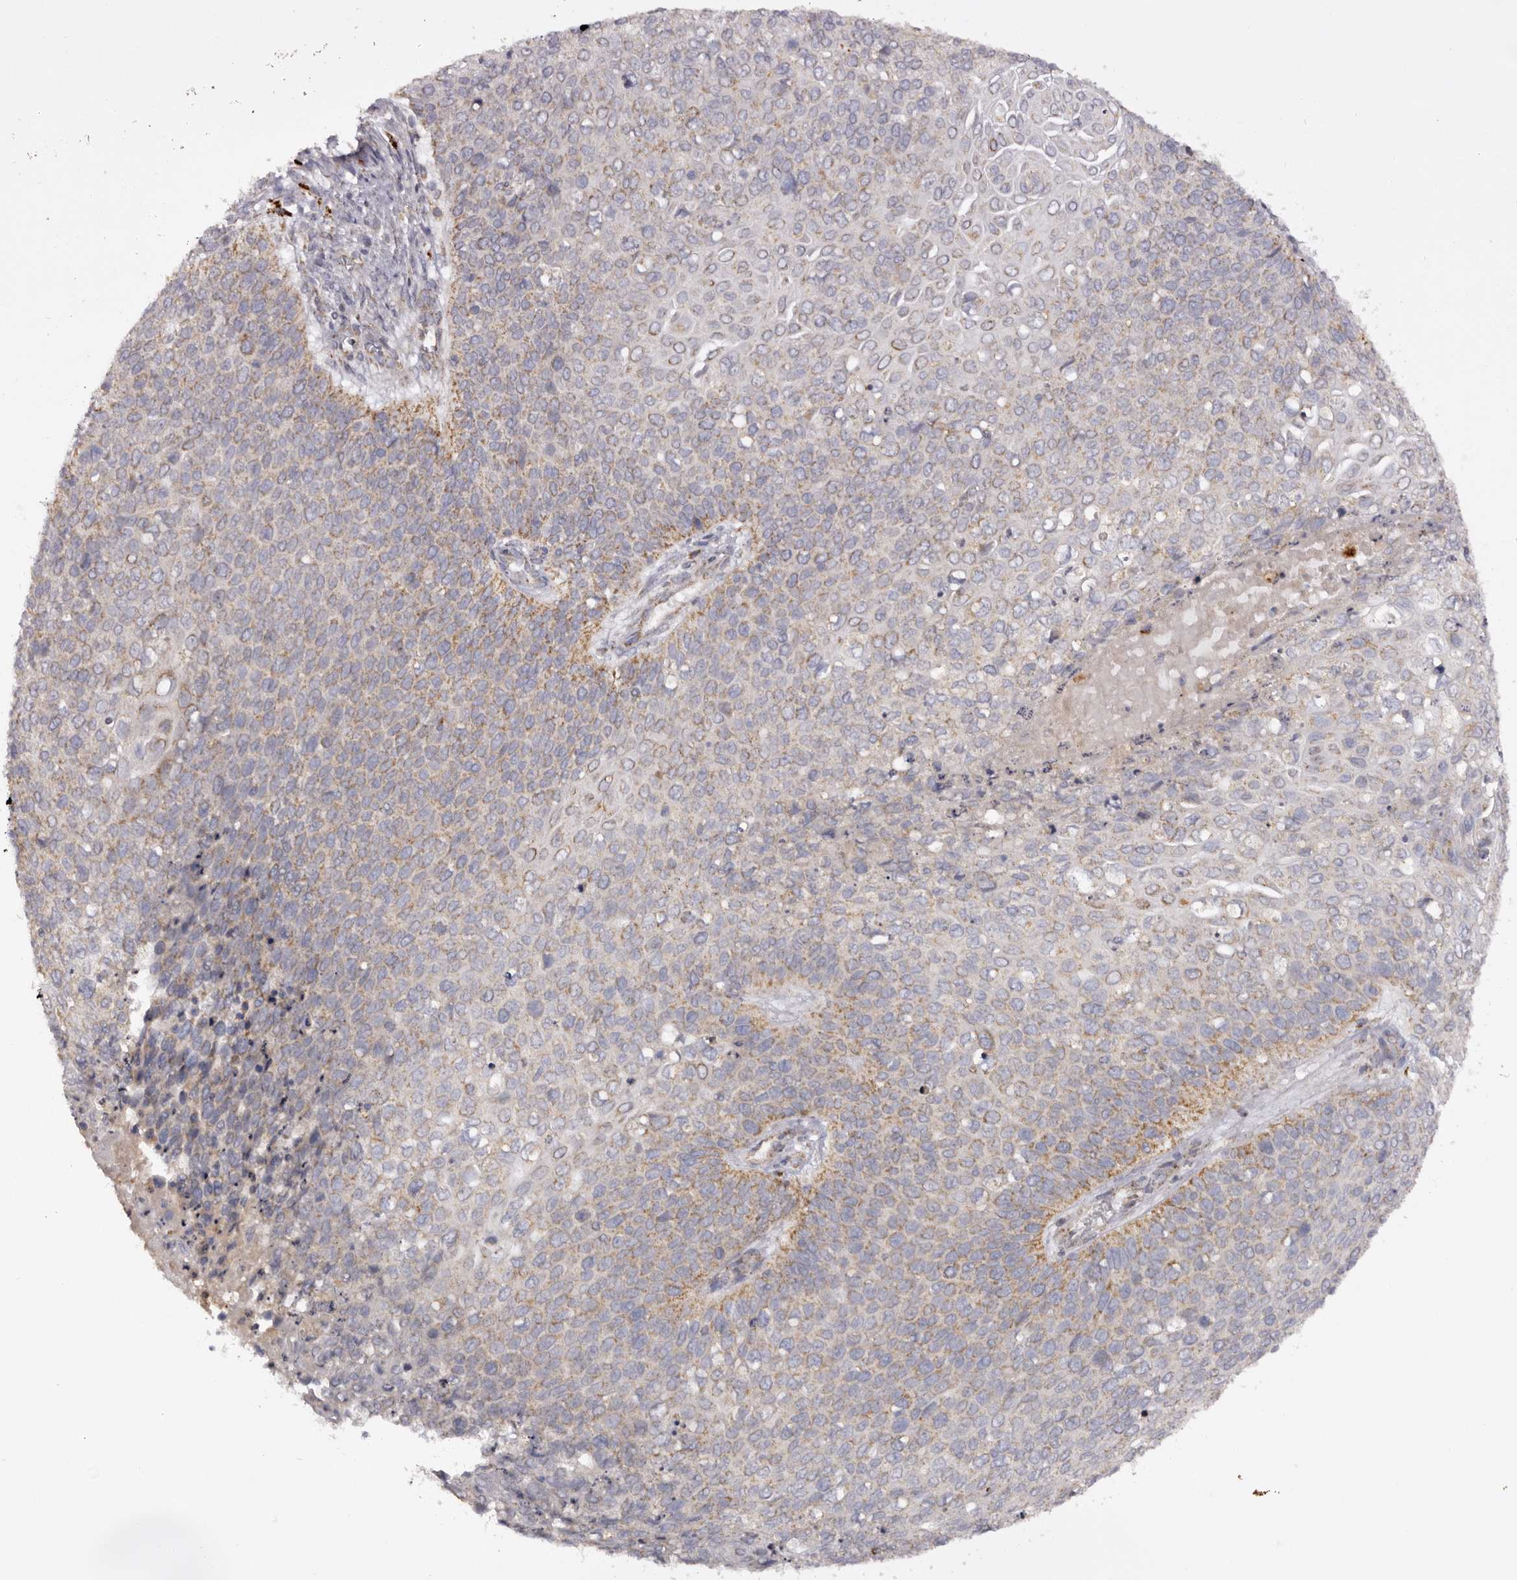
{"staining": {"intensity": "weak", "quantity": "25%-75%", "location": "cytoplasmic/membranous"}, "tissue": "cervical cancer", "cell_type": "Tumor cells", "image_type": "cancer", "snomed": [{"axis": "morphology", "description": "Squamous cell carcinoma, NOS"}, {"axis": "topography", "description": "Cervix"}], "caption": "Cervical cancer (squamous cell carcinoma) was stained to show a protein in brown. There is low levels of weak cytoplasmic/membranous staining in approximately 25%-75% of tumor cells.", "gene": "MECR", "patient": {"sex": "female", "age": 39}}